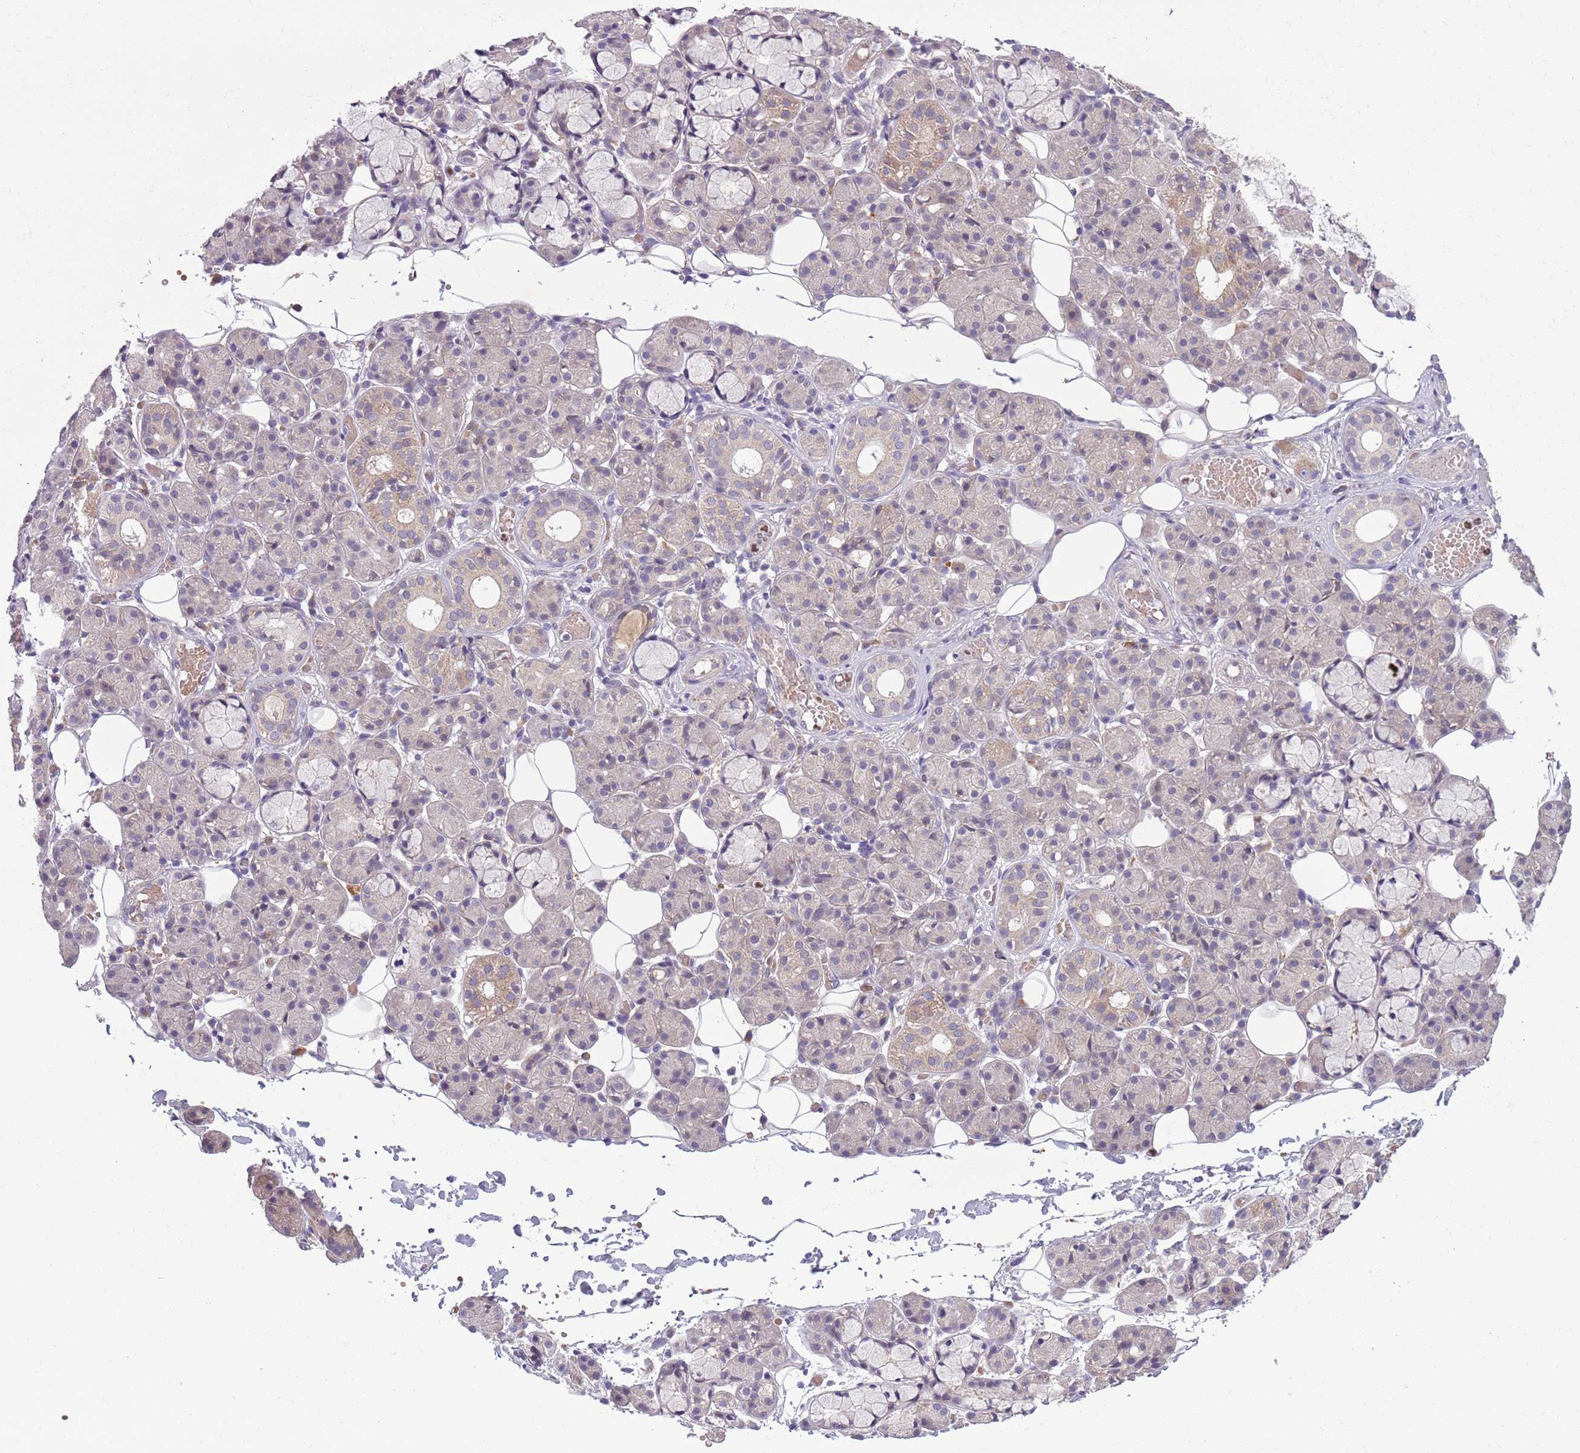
{"staining": {"intensity": "weak", "quantity": "<25%", "location": "cytoplasmic/membranous"}, "tissue": "salivary gland", "cell_type": "Glandular cells", "image_type": "normal", "snomed": [{"axis": "morphology", "description": "Normal tissue, NOS"}, {"axis": "topography", "description": "Salivary gland"}], "caption": "The IHC image has no significant positivity in glandular cells of salivary gland. (DAB (3,3'-diaminobenzidine) IHC, high magnification).", "gene": "ADCY7", "patient": {"sex": "male", "age": 63}}